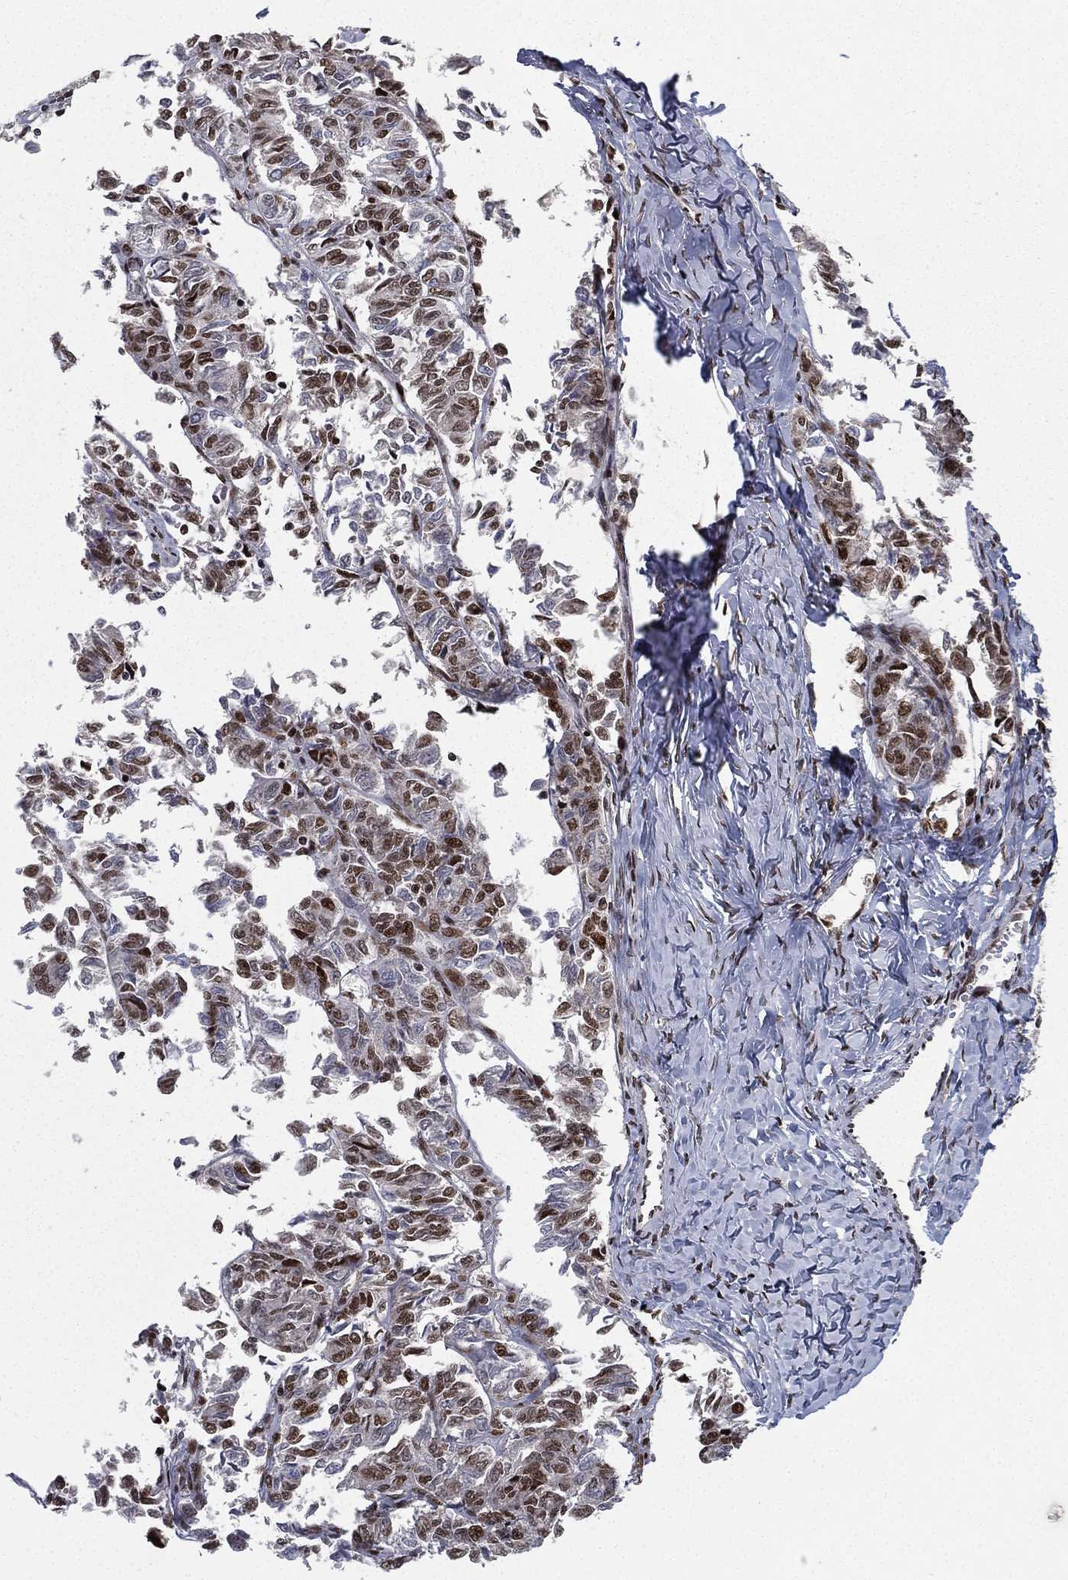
{"staining": {"intensity": "moderate", "quantity": ">75%", "location": "nuclear"}, "tissue": "ovarian cancer", "cell_type": "Tumor cells", "image_type": "cancer", "snomed": [{"axis": "morphology", "description": "Carcinoma, endometroid"}, {"axis": "topography", "description": "Ovary"}], "caption": "High-magnification brightfield microscopy of ovarian cancer stained with DAB (brown) and counterstained with hematoxylin (blue). tumor cells exhibit moderate nuclear positivity is appreciated in approximately>75% of cells.", "gene": "RTF1", "patient": {"sex": "female", "age": 80}}